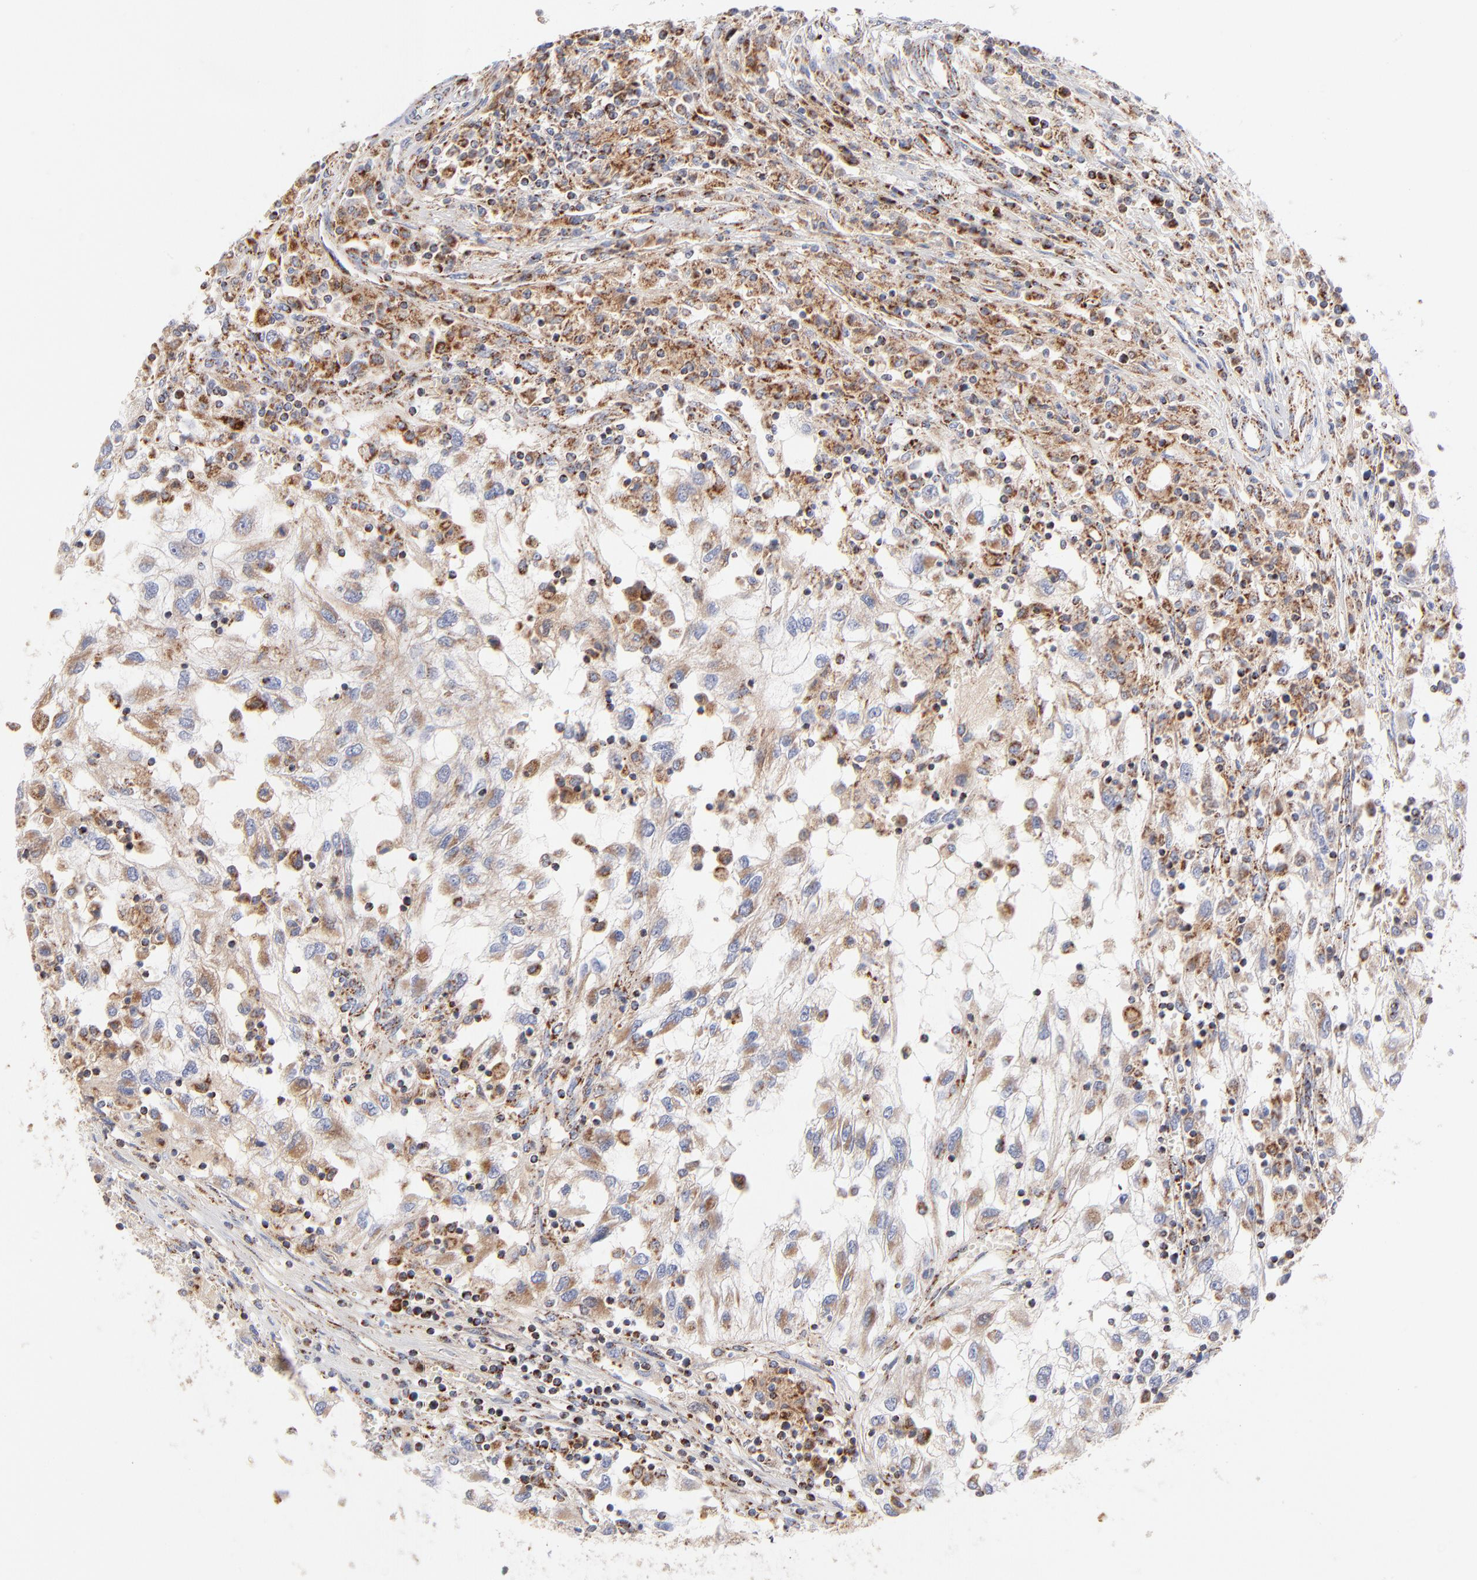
{"staining": {"intensity": "weak", "quantity": ">75%", "location": "cytoplasmic/membranous"}, "tissue": "renal cancer", "cell_type": "Tumor cells", "image_type": "cancer", "snomed": [{"axis": "morphology", "description": "Normal tissue, NOS"}, {"axis": "morphology", "description": "Adenocarcinoma, NOS"}, {"axis": "topography", "description": "Kidney"}], "caption": "Brown immunohistochemical staining in renal adenocarcinoma reveals weak cytoplasmic/membranous expression in approximately >75% of tumor cells. The staining is performed using DAB (3,3'-diaminobenzidine) brown chromogen to label protein expression. The nuclei are counter-stained blue using hematoxylin.", "gene": "DLAT", "patient": {"sex": "male", "age": 71}}